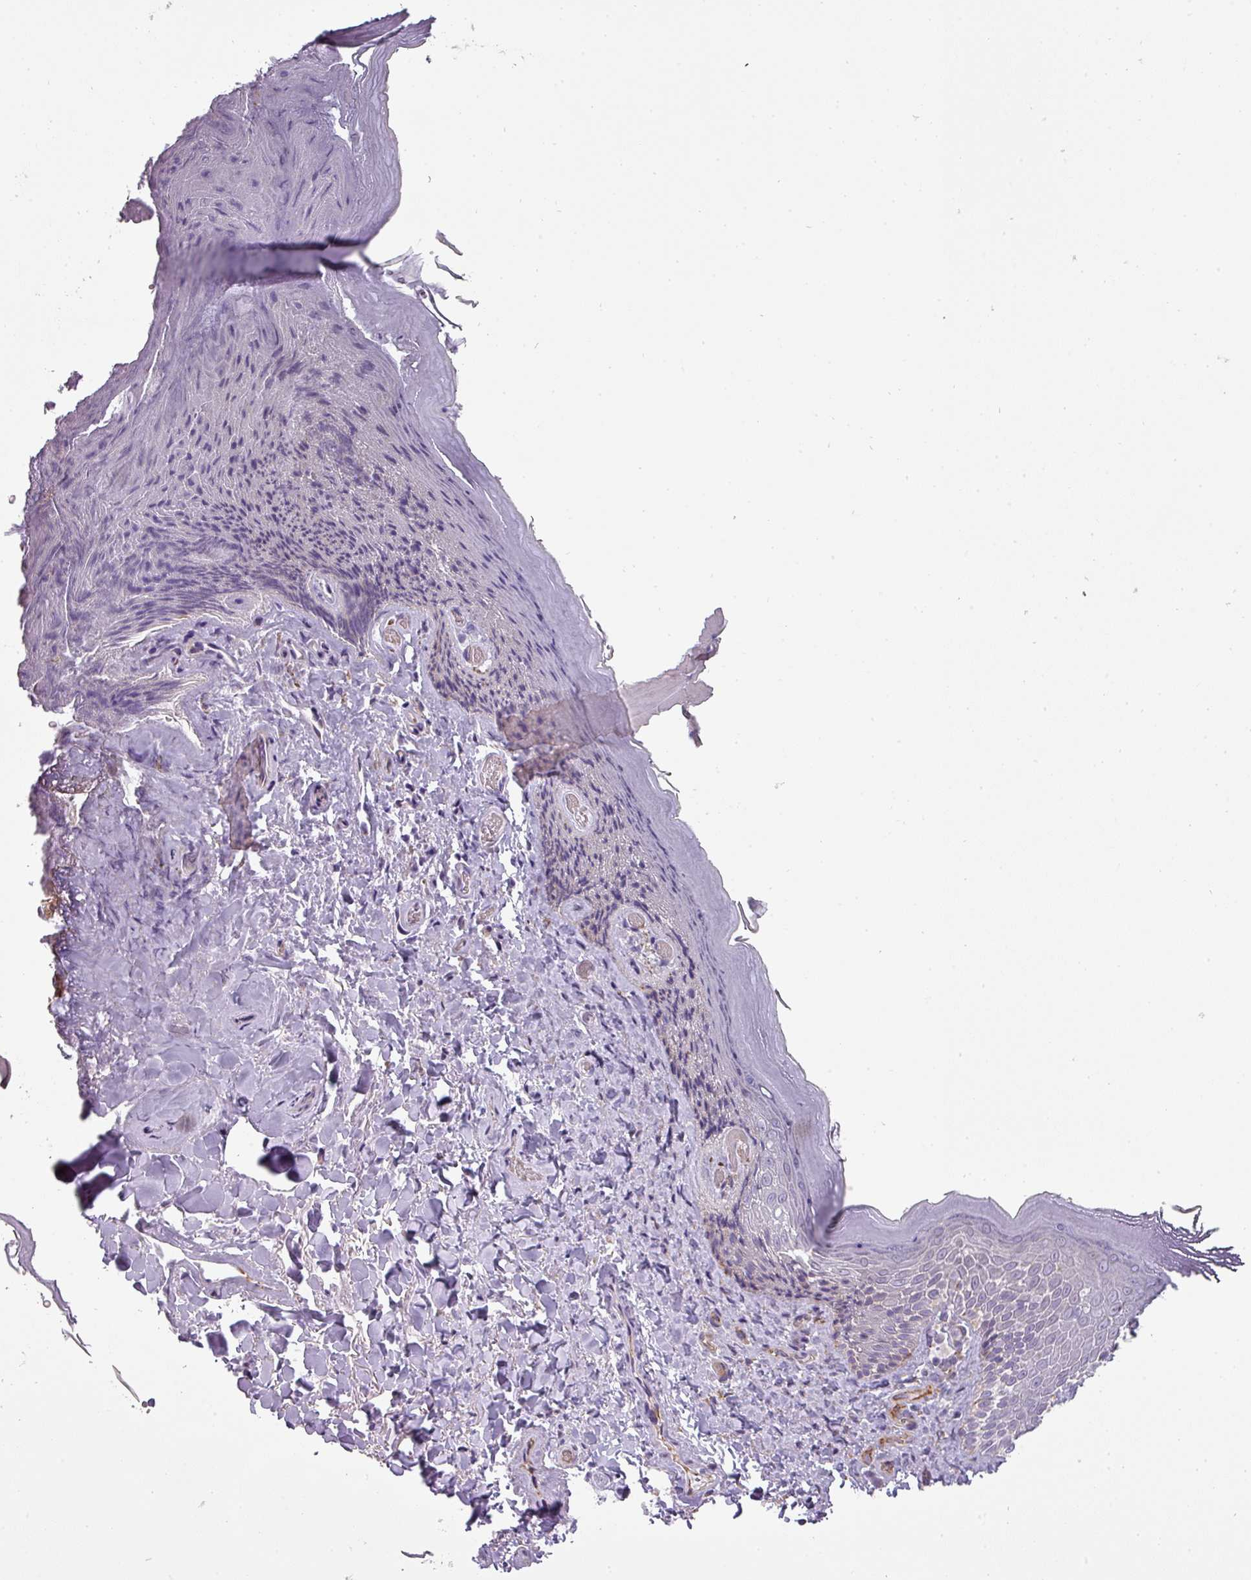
{"staining": {"intensity": "negative", "quantity": "none", "location": "none"}, "tissue": "skin", "cell_type": "Epidermal cells", "image_type": "normal", "snomed": [{"axis": "morphology", "description": "Normal tissue, NOS"}, {"axis": "topography", "description": "Anal"}], "caption": "DAB immunohistochemical staining of benign skin reveals no significant positivity in epidermal cells. (DAB IHC, high magnification).", "gene": "CHRDL1", "patient": {"sex": "female", "age": 89}}